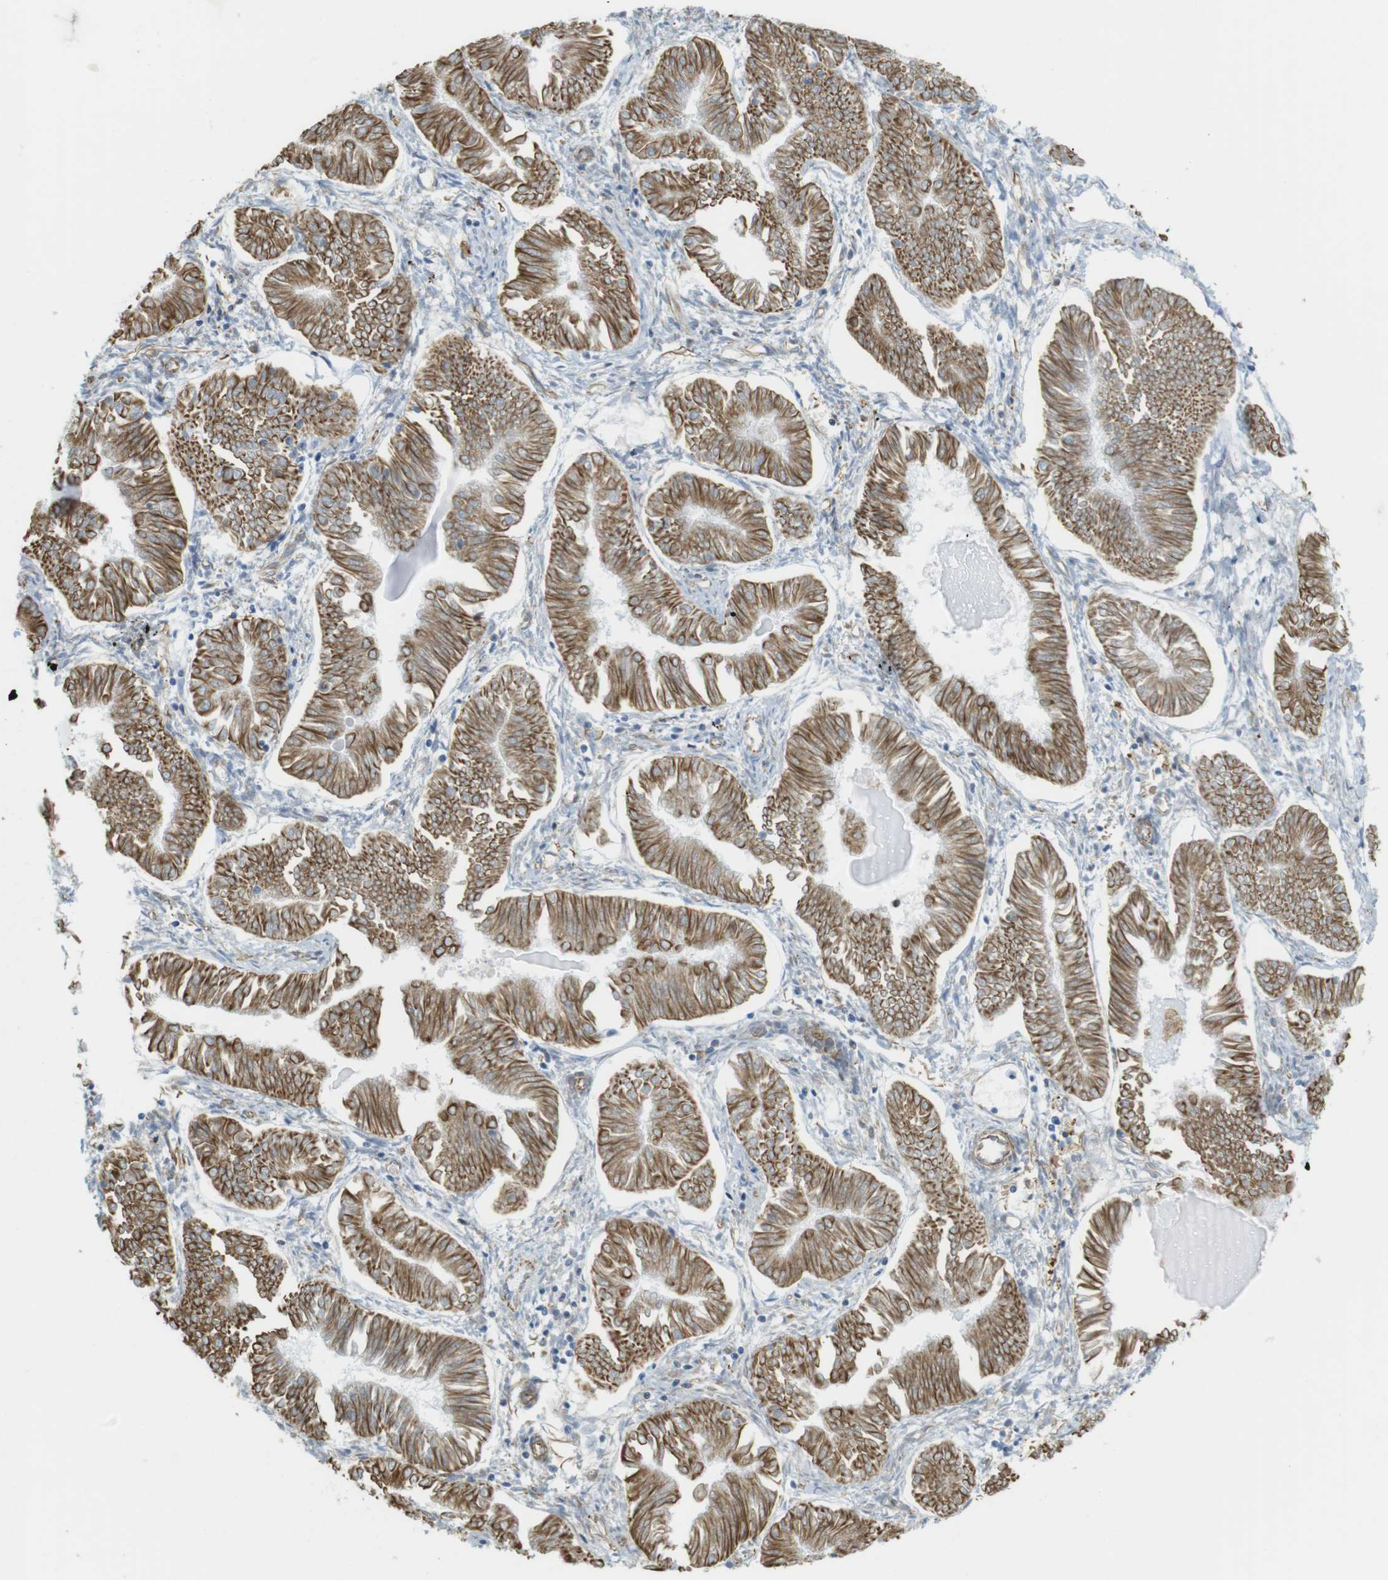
{"staining": {"intensity": "moderate", "quantity": ">75%", "location": "cytoplasmic/membranous"}, "tissue": "endometrial cancer", "cell_type": "Tumor cells", "image_type": "cancer", "snomed": [{"axis": "morphology", "description": "Adenocarcinoma, NOS"}, {"axis": "topography", "description": "Endometrium"}], "caption": "Adenocarcinoma (endometrial) stained with immunohistochemistry (IHC) exhibits moderate cytoplasmic/membranous positivity in about >75% of tumor cells.", "gene": "MS4A10", "patient": {"sex": "female", "age": 53}}